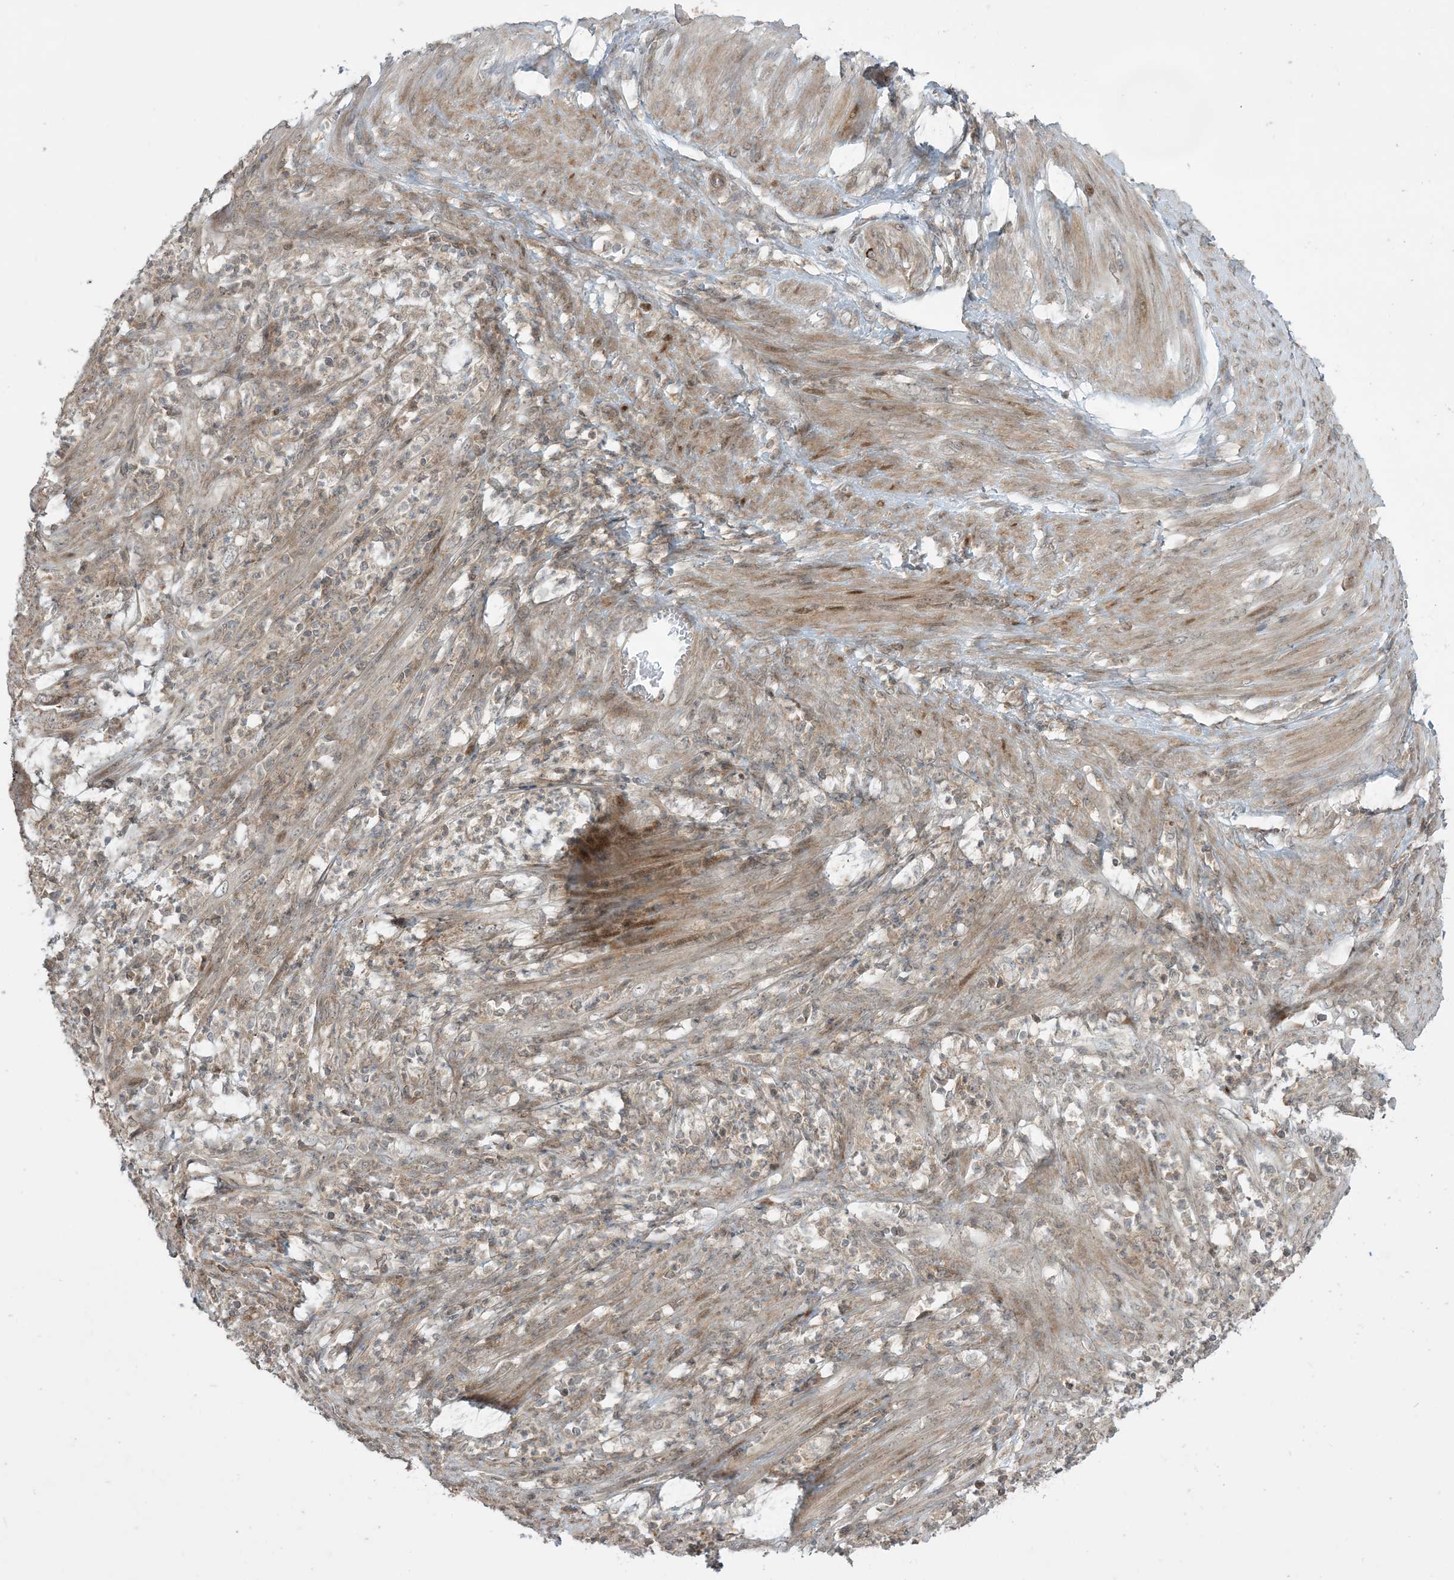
{"staining": {"intensity": "negative", "quantity": "none", "location": "none"}, "tissue": "endometrial cancer", "cell_type": "Tumor cells", "image_type": "cancer", "snomed": [{"axis": "morphology", "description": "Adenocarcinoma, NOS"}, {"axis": "topography", "description": "Endometrium"}], "caption": "There is no significant positivity in tumor cells of endometrial cancer (adenocarcinoma).", "gene": "PHLDB2", "patient": {"sex": "female", "age": 51}}